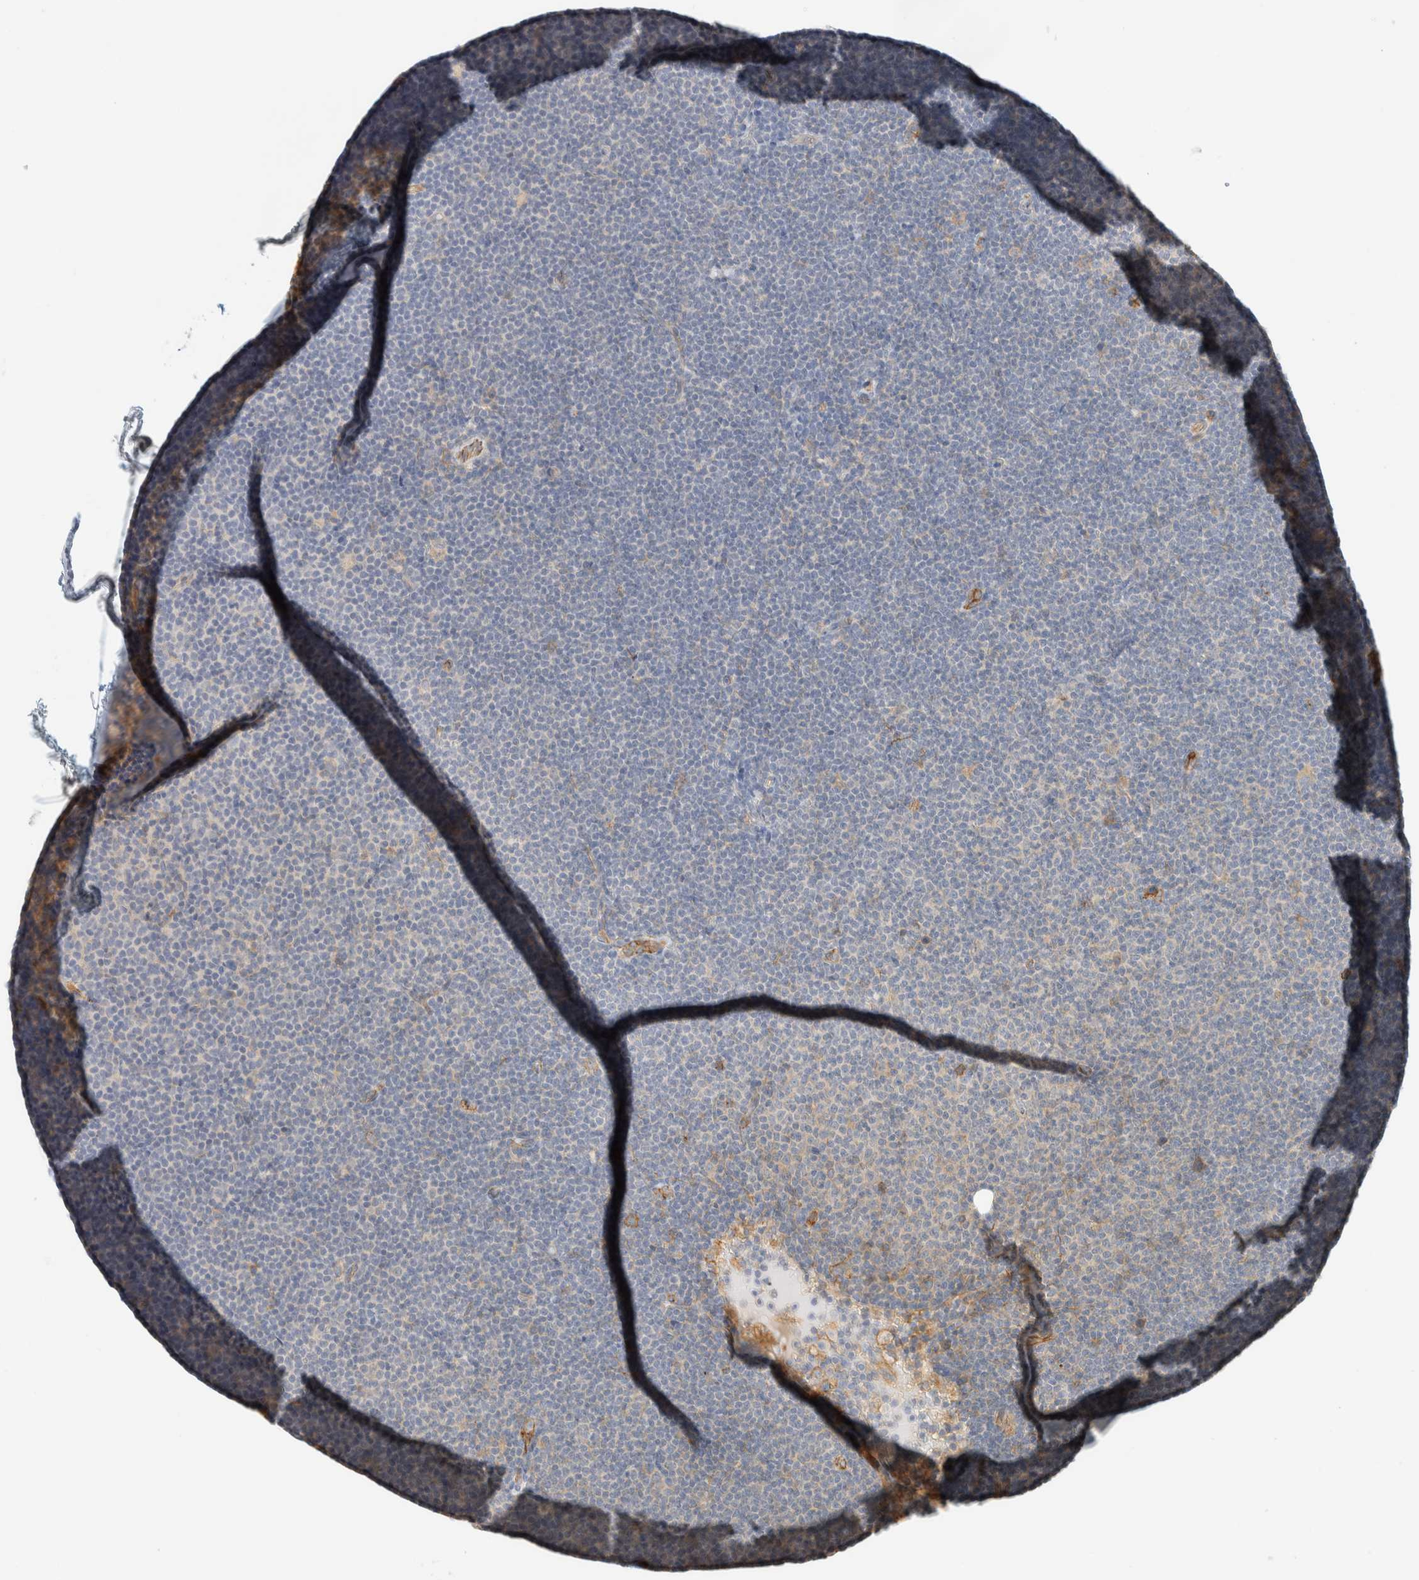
{"staining": {"intensity": "negative", "quantity": "none", "location": "none"}, "tissue": "lymphoma", "cell_type": "Tumor cells", "image_type": "cancer", "snomed": [{"axis": "morphology", "description": "Malignant lymphoma, non-Hodgkin's type, Low grade"}, {"axis": "topography", "description": "Lymph node"}], "caption": "An image of low-grade malignant lymphoma, non-Hodgkin's type stained for a protein exhibits no brown staining in tumor cells.", "gene": "LIMA1", "patient": {"sex": "female", "age": 53}}